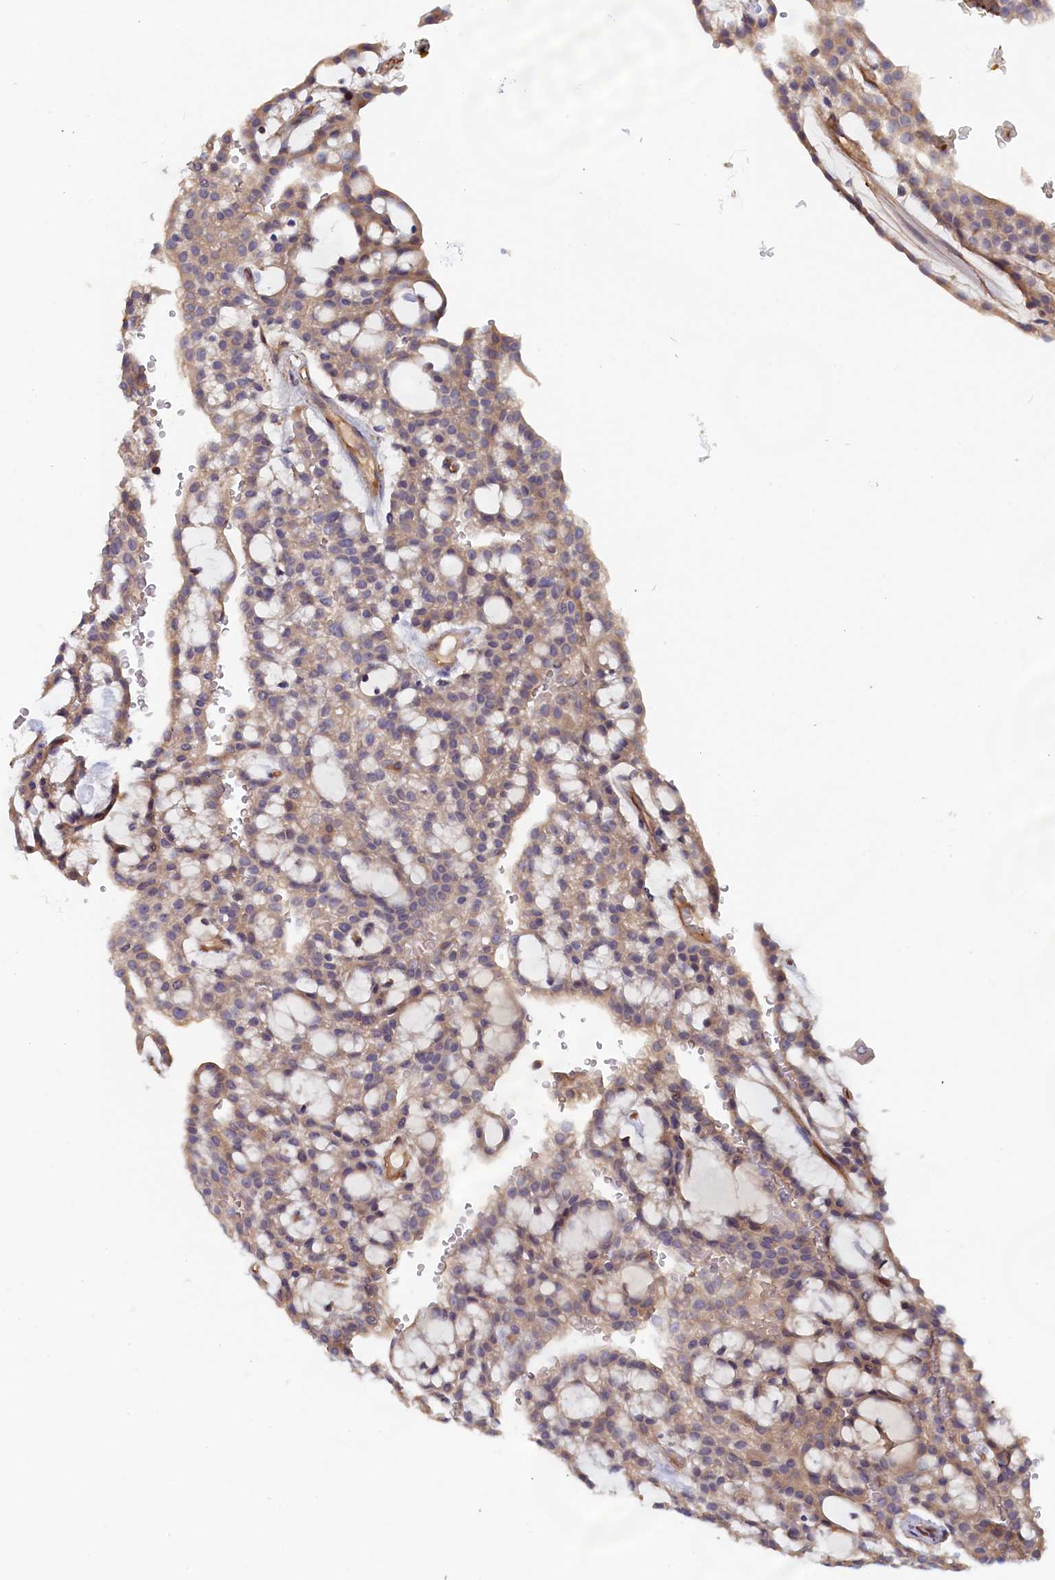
{"staining": {"intensity": "moderate", "quantity": ">75%", "location": "cytoplasmic/membranous"}, "tissue": "renal cancer", "cell_type": "Tumor cells", "image_type": "cancer", "snomed": [{"axis": "morphology", "description": "Adenocarcinoma, NOS"}, {"axis": "topography", "description": "Kidney"}], "caption": "Immunohistochemistry staining of renal cancer (adenocarcinoma), which demonstrates medium levels of moderate cytoplasmic/membranous expression in about >75% of tumor cells indicating moderate cytoplasmic/membranous protein positivity. The staining was performed using DAB (3,3'-diaminobenzidine) (brown) for protein detection and nuclei were counterstained in hematoxylin (blue).", "gene": "ANKRD2", "patient": {"sex": "male", "age": 63}}